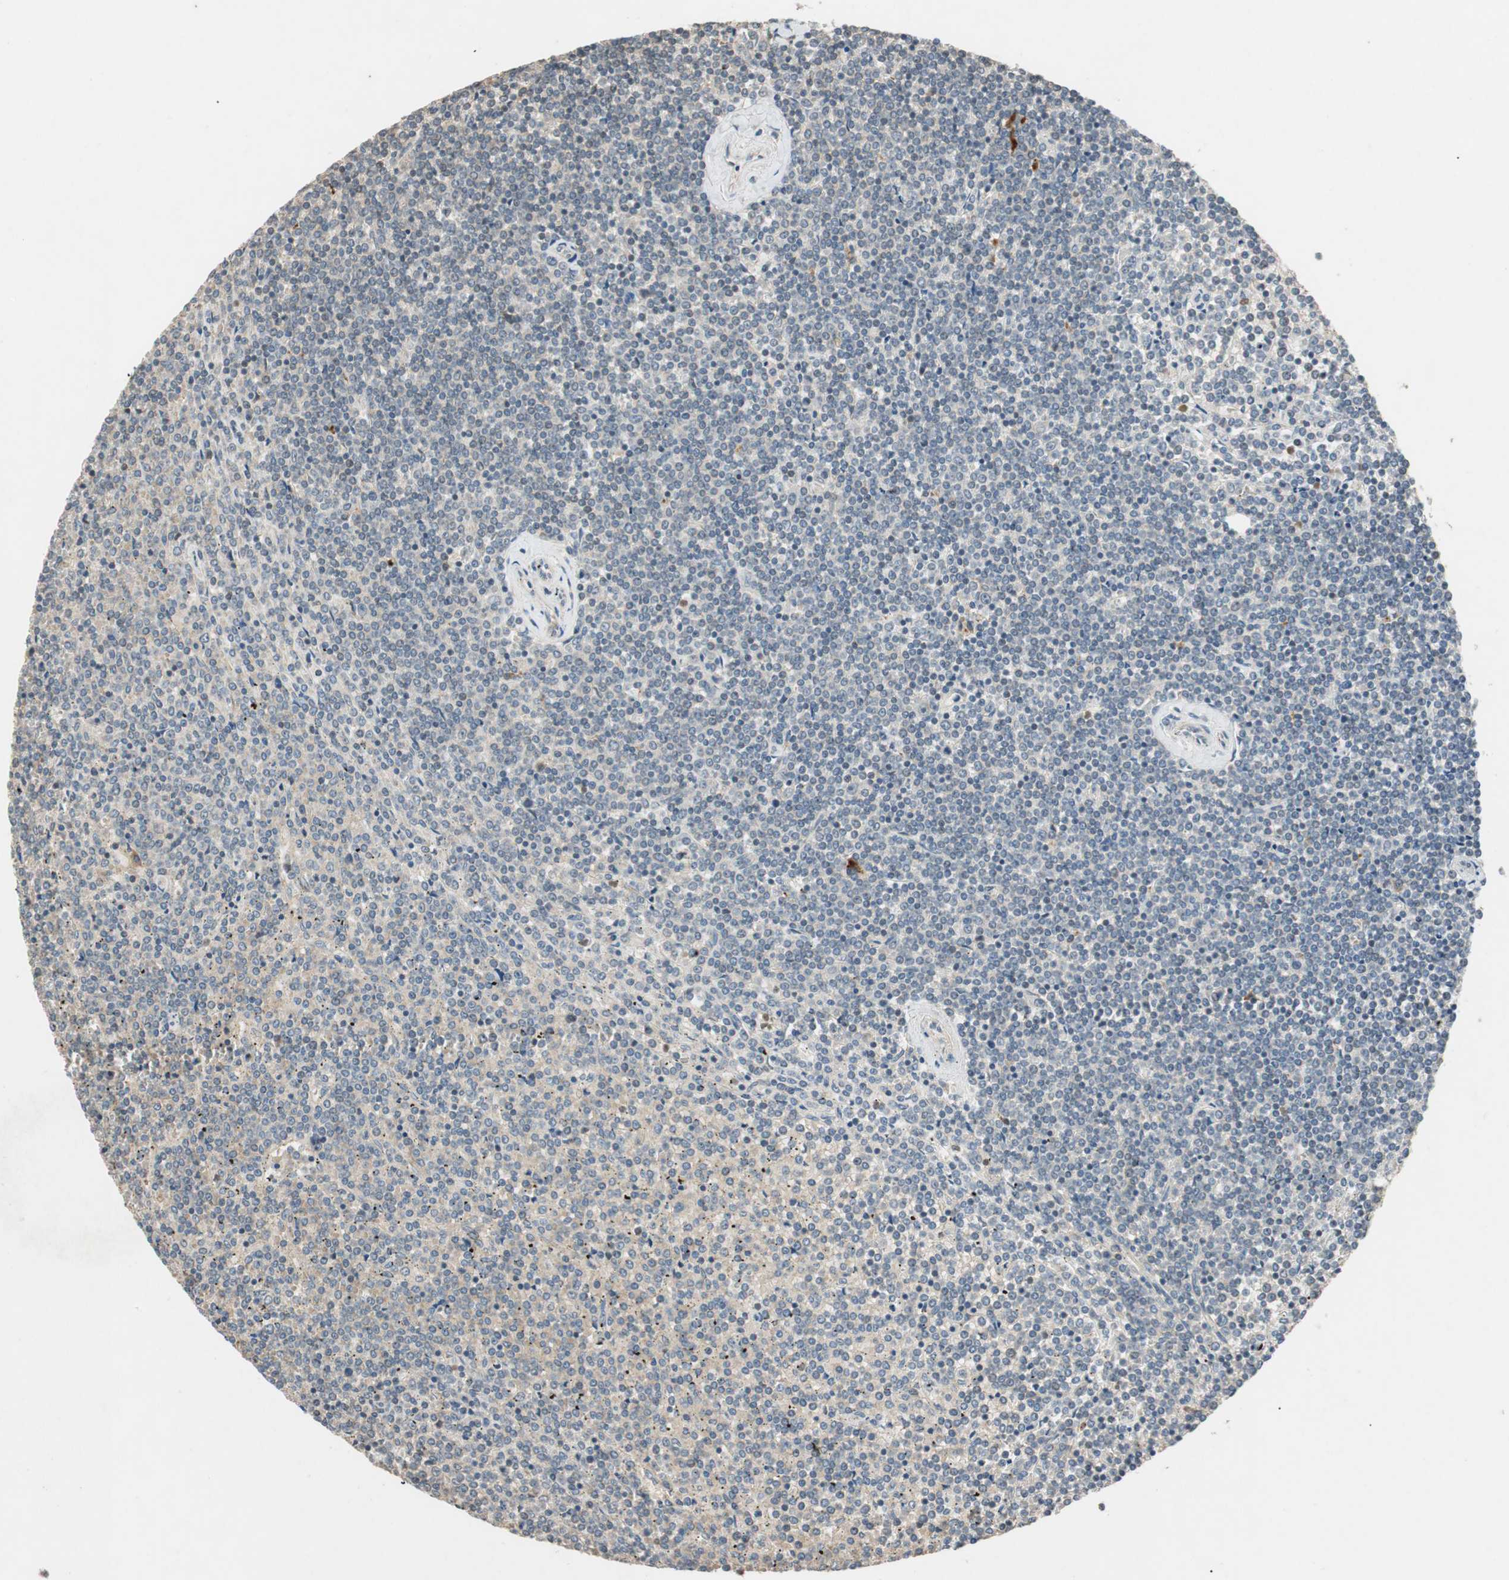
{"staining": {"intensity": "weak", "quantity": "25%-75%", "location": "cytoplasmic/membranous"}, "tissue": "lymphoma", "cell_type": "Tumor cells", "image_type": "cancer", "snomed": [{"axis": "morphology", "description": "Malignant lymphoma, non-Hodgkin's type, Low grade"}, {"axis": "topography", "description": "Spleen"}], "caption": "Low-grade malignant lymphoma, non-Hodgkin's type was stained to show a protein in brown. There is low levels of weak cytoplasmic/membranous positivity in approximately 25%-75% of tumor cells.", "gene": "GLB1", "patient": {"sex": "female", "age": 19}}